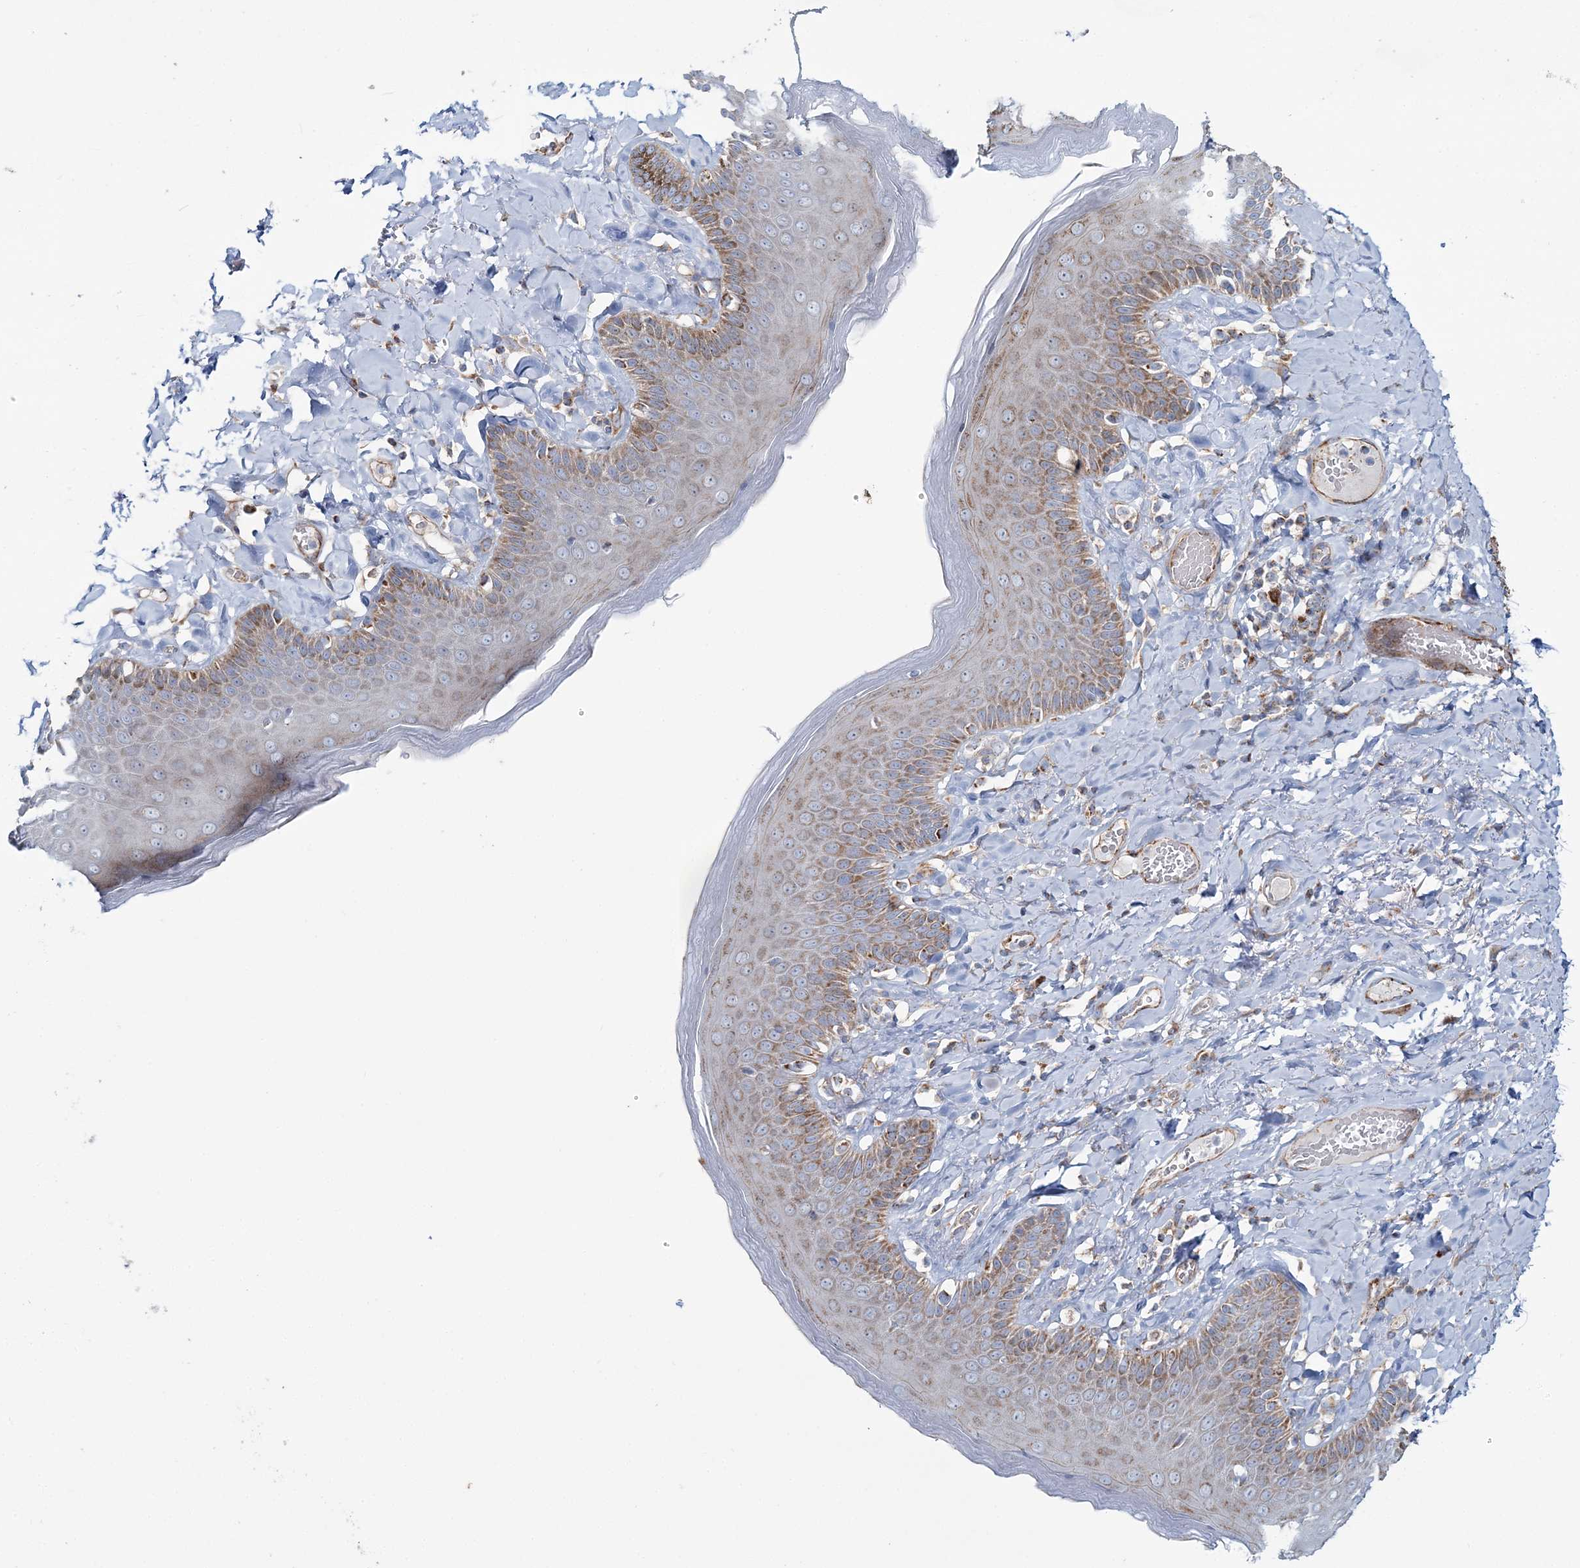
{"staining": {"intensity": "moderate", "quantity": ">75%", "location": "cytoplasmic/membranous"}, "tissue": "skin", "cell_type": "Epidermal cells", "image_type": "normal", "snomed": [{"axis": "morphology", "description": "Normal tissue, NOS"}, {"axis": "topography", "description": "Anal"}], "caption": "Immunohistochemistry image of unremarkable skin stained for a protein (brown), which reveals medium levels of moderate cytoplasmic/membranous expression in about >75% of epidermal cells.", "gene": "ARHGAP6", "patient": {"sex": "male", "age": 69}}